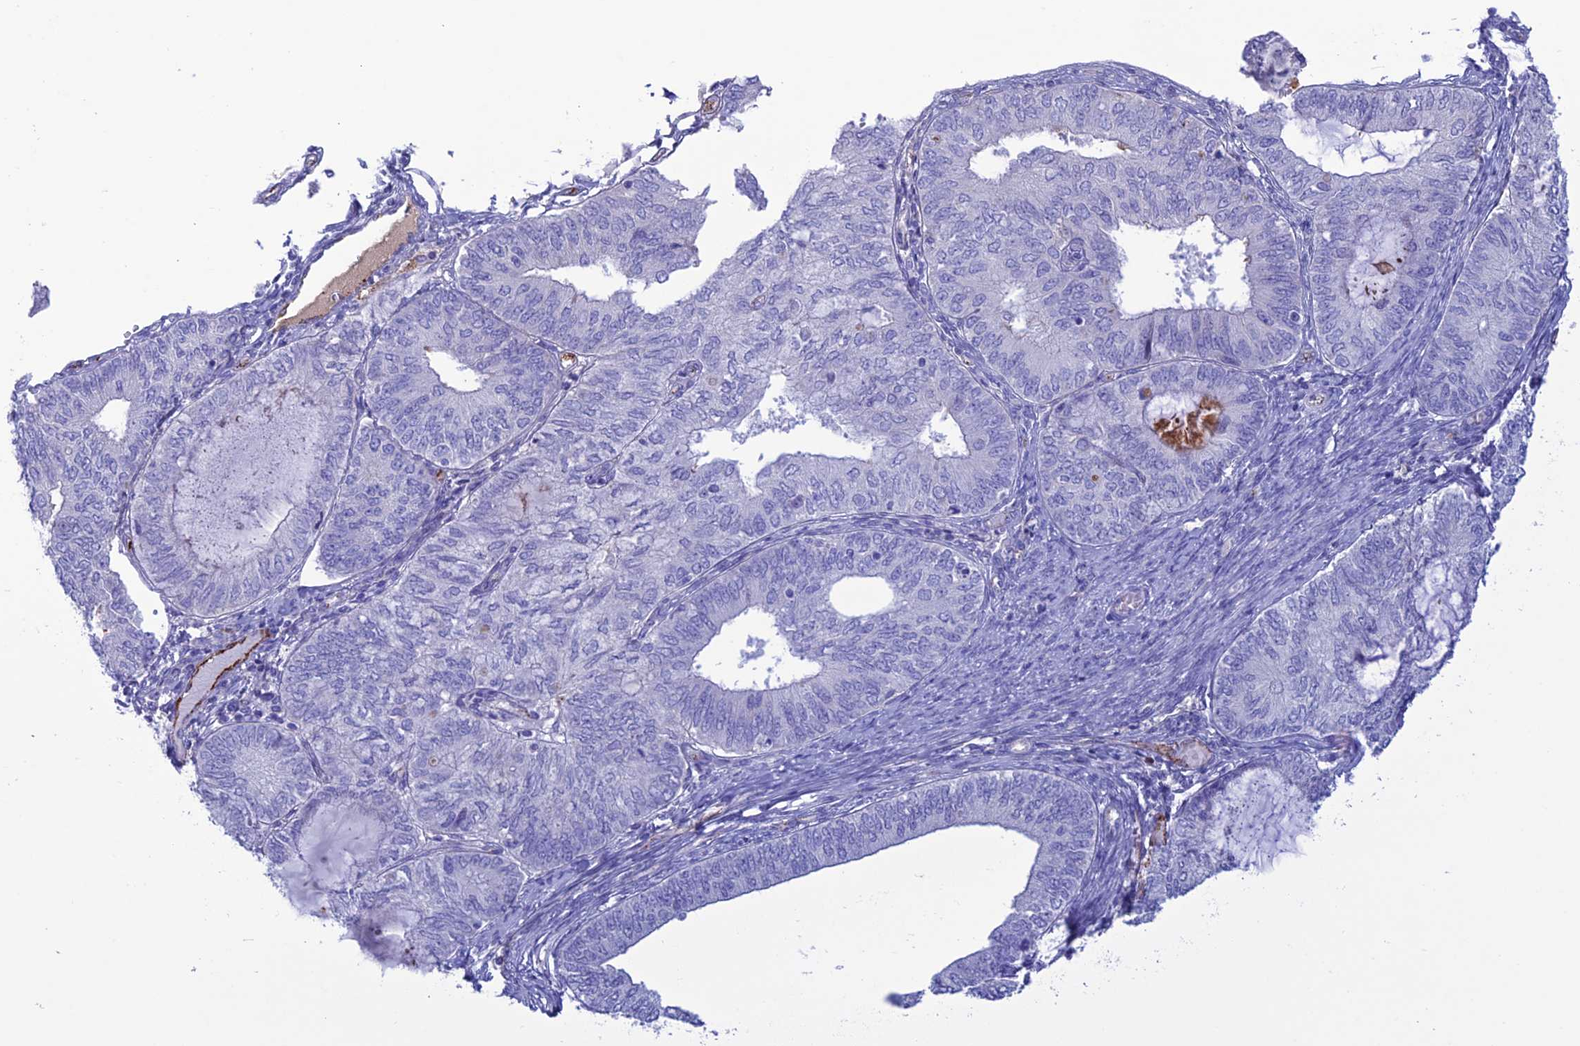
{"staining": {"intensity": "negative", "quantity": "none", "location": "none"}, "tissue": "endometrial cancer", "cell_type": "Tumor cells", "image_type": "cancer", "snomed": [{"axis": "morphology", "description": "Adenocarcinoma, NOS"}, {"axis": "topography", "description": "Endometrium"}], "caption": "DAB immunohistochemical staining of endometrial adenocarcinoma displays no significant positivity in tumor cells.", "gene": "CDC42EP5", "patient": {"sex": "female", "age": 68}}